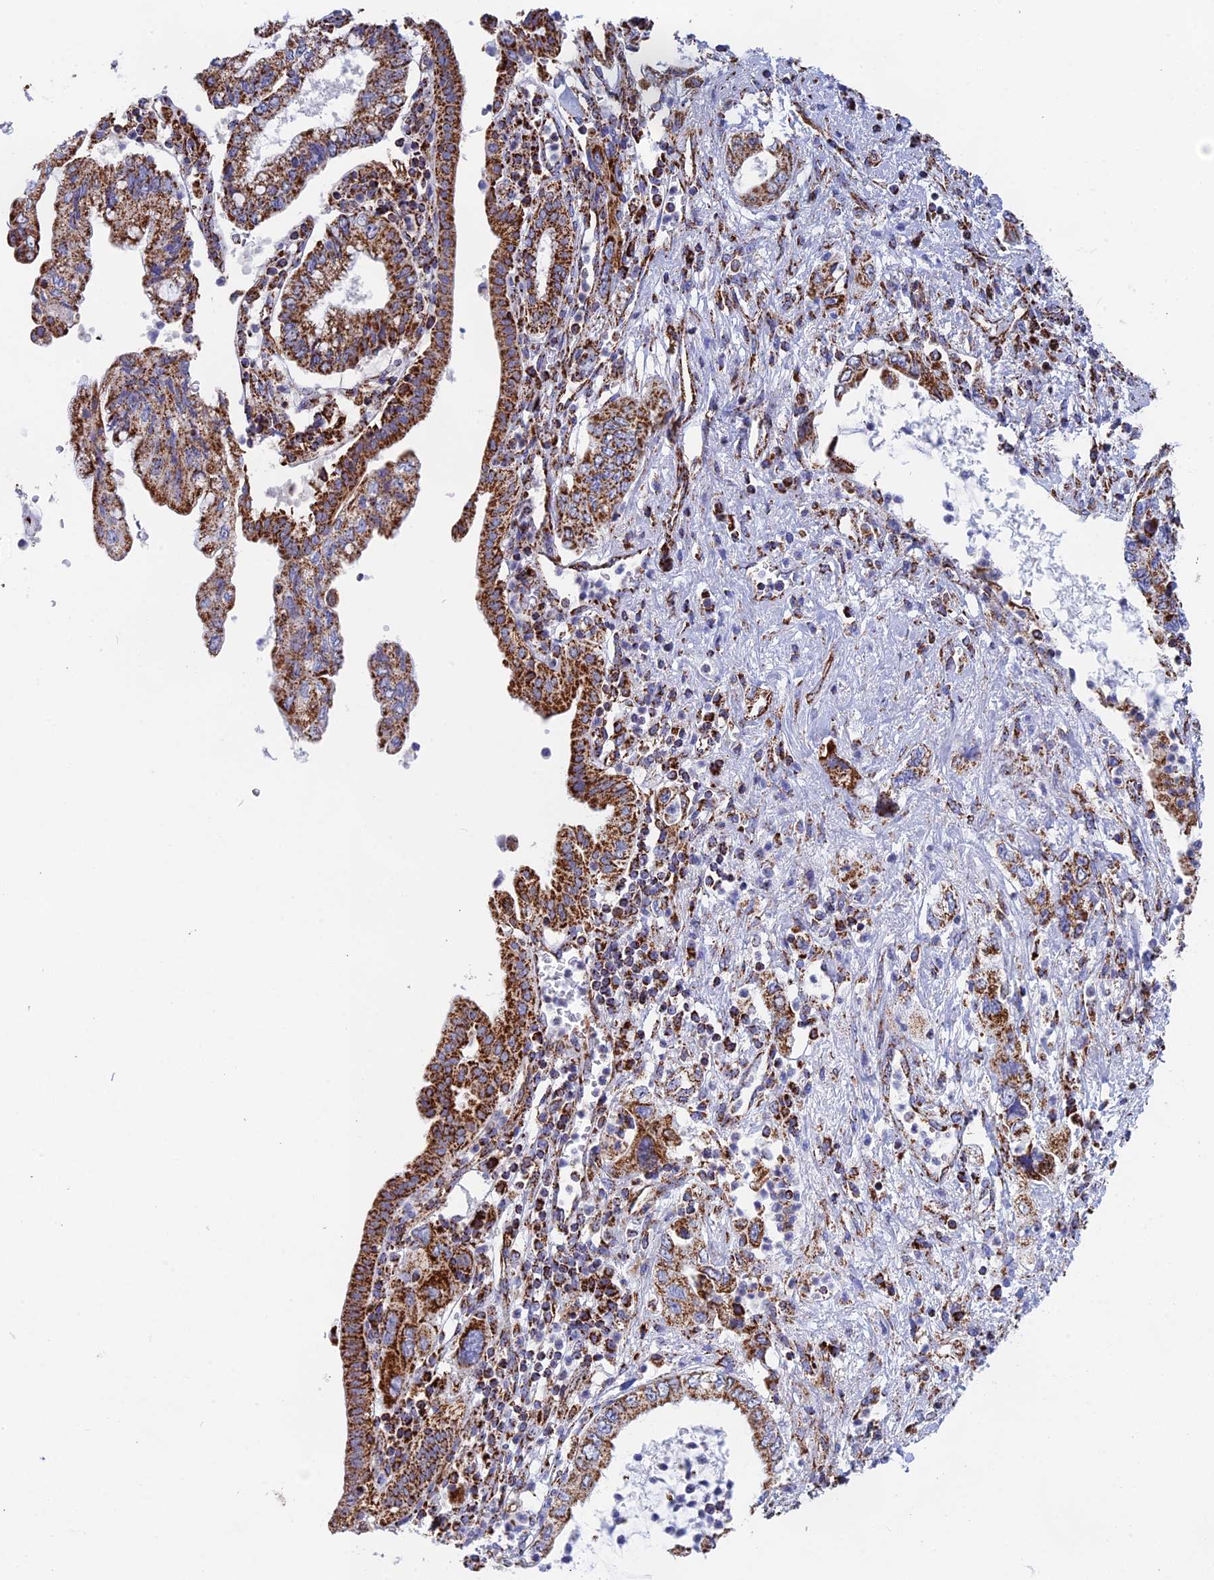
{"staining": {"intensity": "strong", "quantity": ">75%", "location": "cytoplasmic/membranous"}, "tissue": "pancreatic cancer", "cell_type": "Tumor cells", "image_type": "cancer", "snomed": [{"axis": "morphology", "description": "Adenocarcinoma, NOS"}, {"axis": "topography", "description": "Pancreas"}], "caption": "A high amount of strong cytoplasmic/membranous positivity is present in approximately >75% of tumor cells in adenocarcinoma (pancreatic) tissue. (DAB (3,3'-diaminobenzidine) IHC with brightfield microscopy, high magnification).", "gene": "NDUFA5", "patient": {"sex": "female", "age": 73}}